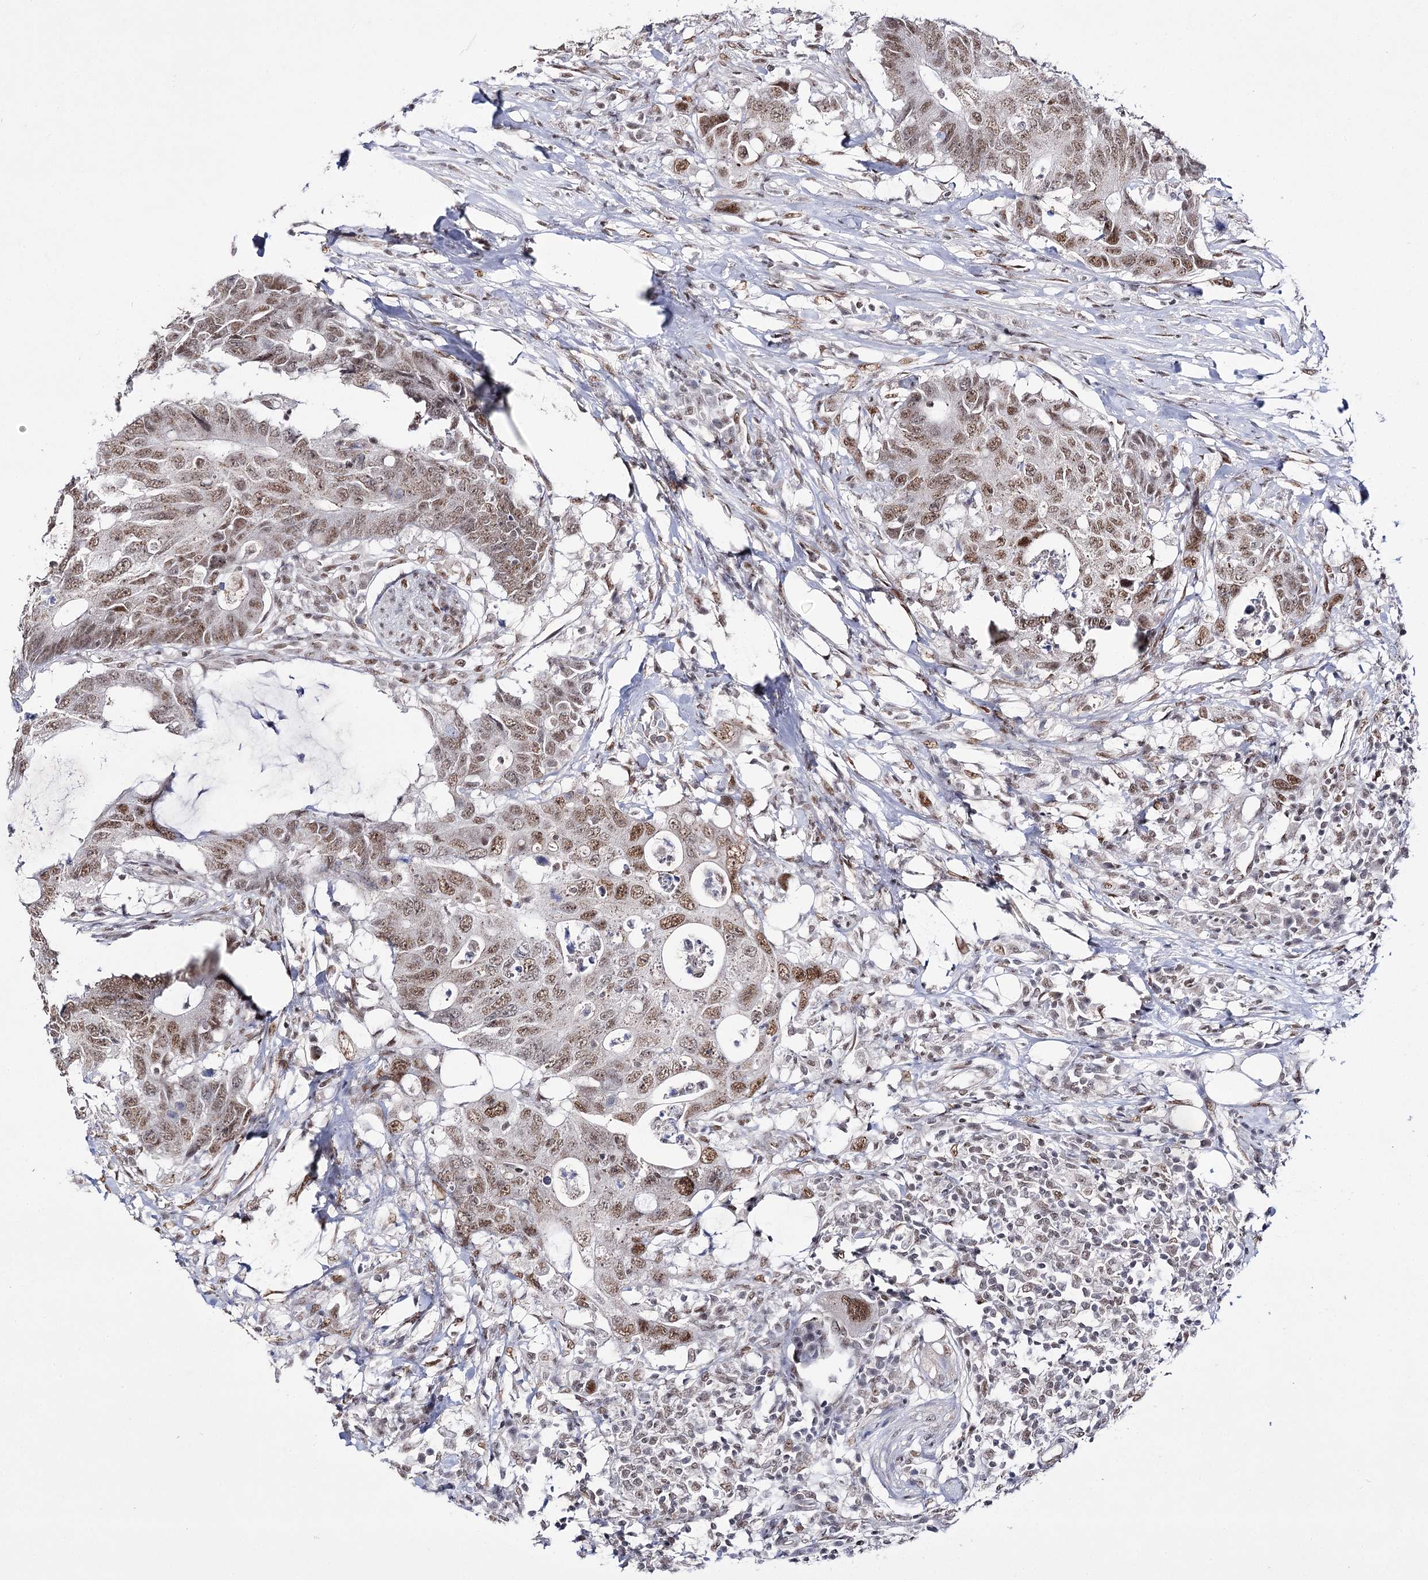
{"staining": {"intensity": "moderate", "quantity": ">75%", "location": "nuclear"}, "tissue": "colorectal cancer", "cell_type": "Tumor cells", "image_type": "cancer", "snomed": [{"axis": "morphology", "description": "Adenocarcinoma, NOS"}, {"axis": "topography", "description": "Colon"}], "caption": "IHC staining of colorectal cancer (adenocarcinoma), which demonstrates medium levels of moderate nuclear expression in approximately >75% of tumor cells indicating moderate nuclear protein expression. The staining was performed using DAB (brown) for protein detection and nuclei were counterstained in hematoxylin (blue).", "gene": "VGLL4", "patient": {"sex": "male", "age": 71}}